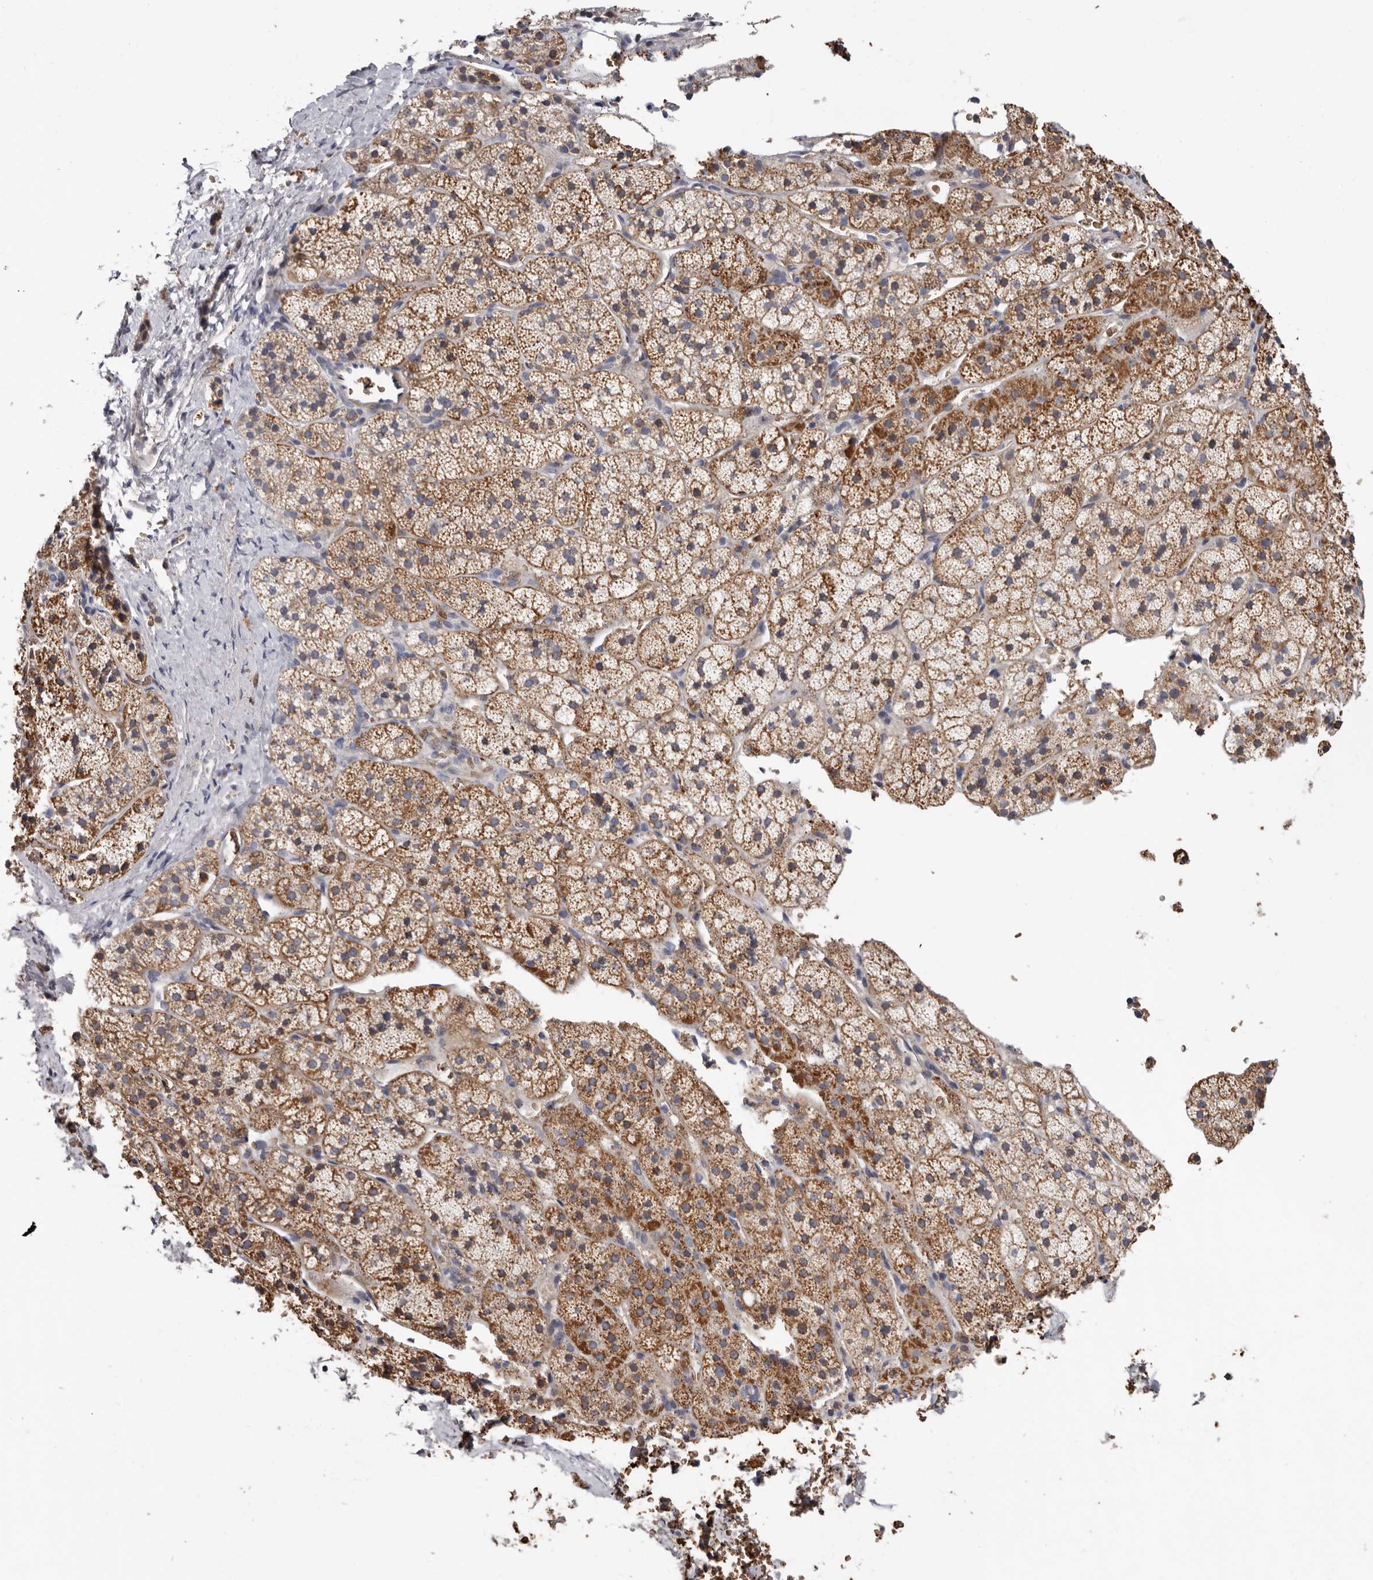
{"staining": {"intensity": "moderate", "quantity": ">75%", "location": "cytoplasmic/membranous"}, "tissue": "adrenal gland", "cell_type": "Glandular cells", "image_type": "normal", "snomed": [{"axis": "morphology", "description": "Normal tissue, NOS"}, {"axis": "topography", "description": "Adrenal gland"}], "caption": "Adrenal gland stained with DAB (3,3'-diaminobenzidine) immunohistochemistry shows medium levels of moderate cytoplasmic/membranous positivity in about >75% of glandular cells. Nuclei are stained in blue.", "gene": "SPTA1", "patient": {"sex": "female", "age": 44}}